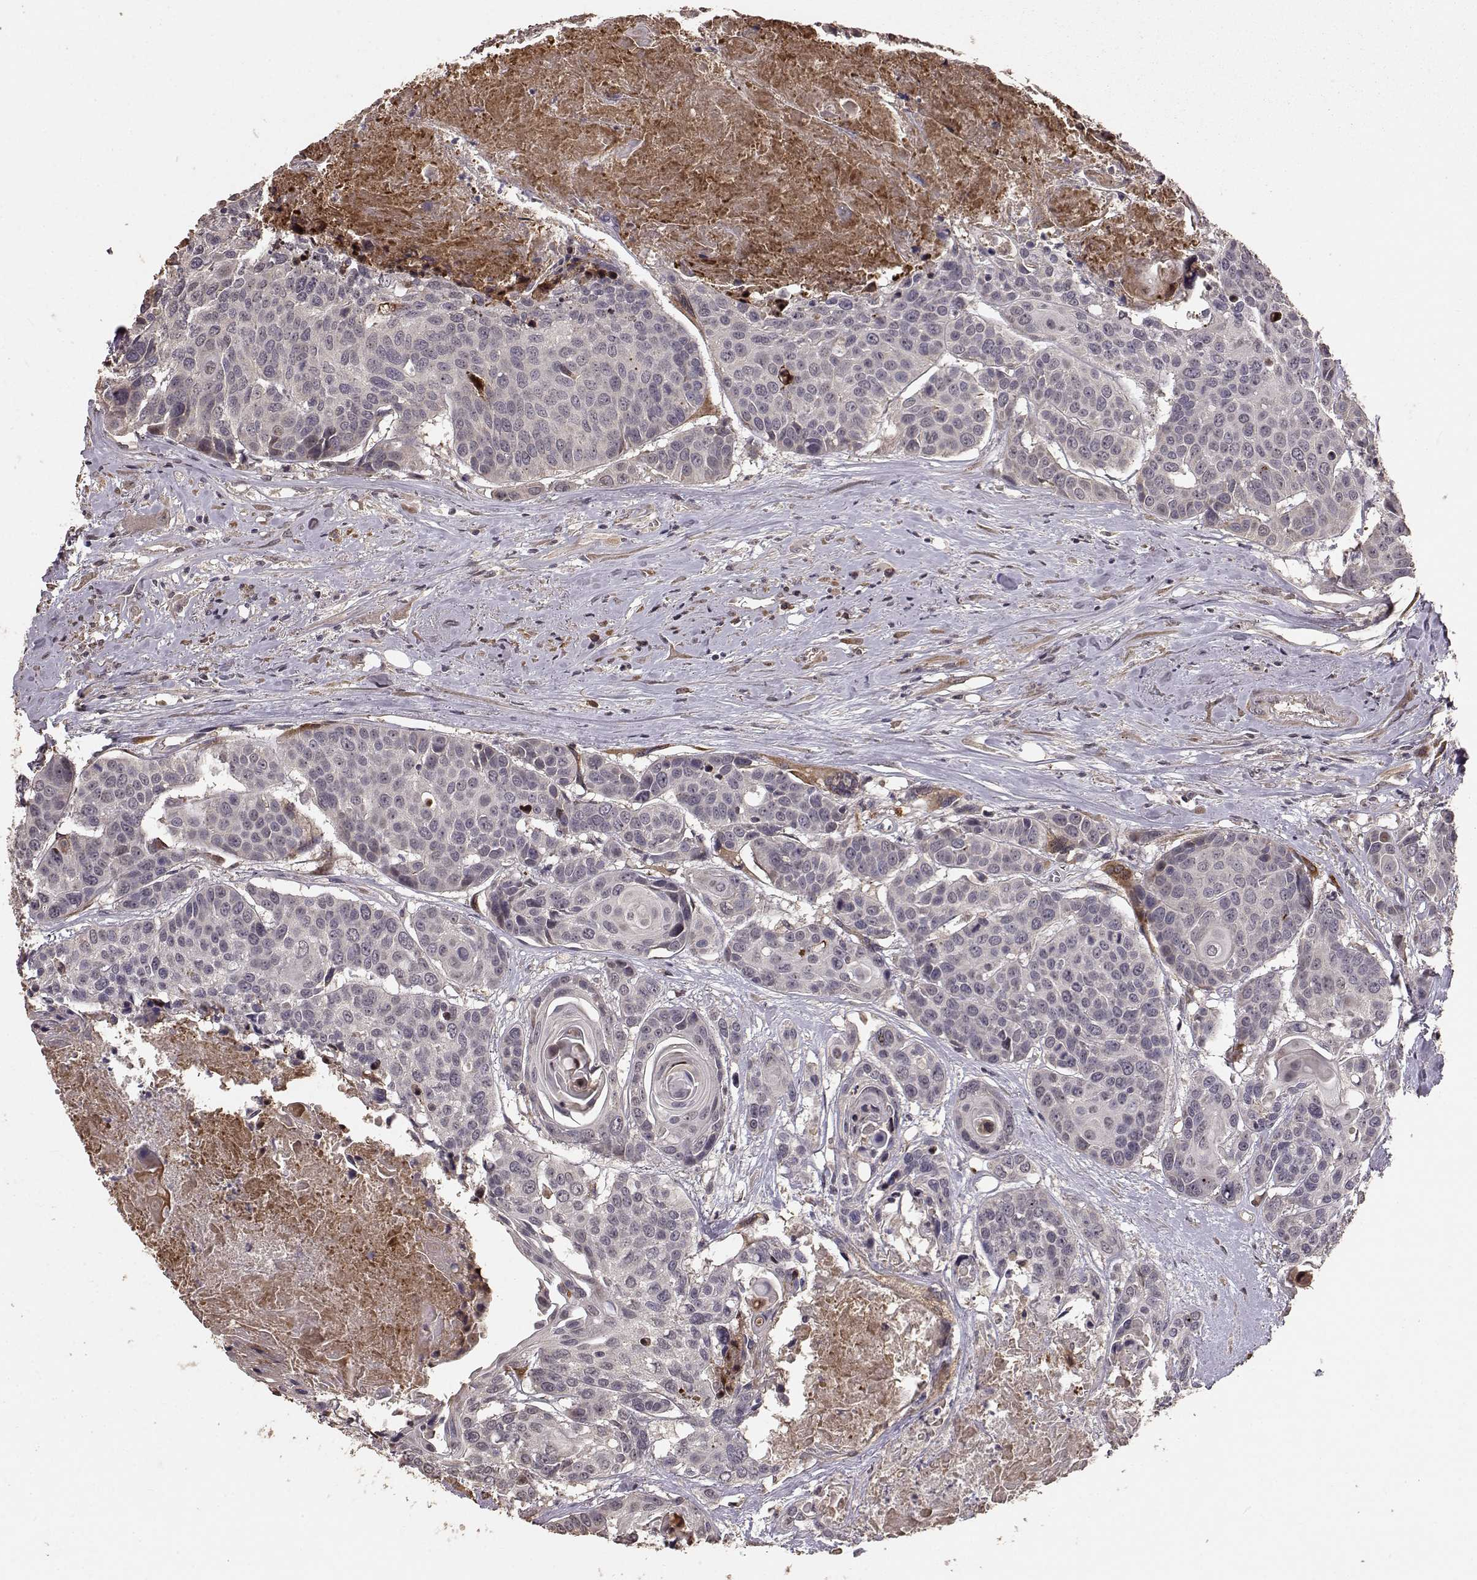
{"staining": {"intensity": "negative", "quantity": "none", "location": "none"}, "tissue": "head and neck cancer", "cell_type": "Tumor cells", "image_type": "cancer", "snomed": [{"axis": "morphology", "description": "Squamous cell carcinoma, NOS"}, {"axis": "topography", "description": "Oral tissue"}, {"axis": "topography", "description": "Head-Neck"}], "caption": "Protein analysis of head and neck squamous cell carcinoma shows no significant positivity in tumor cells.", "gene": "USP15", "patient": {"sex": "male", "age": 56}}